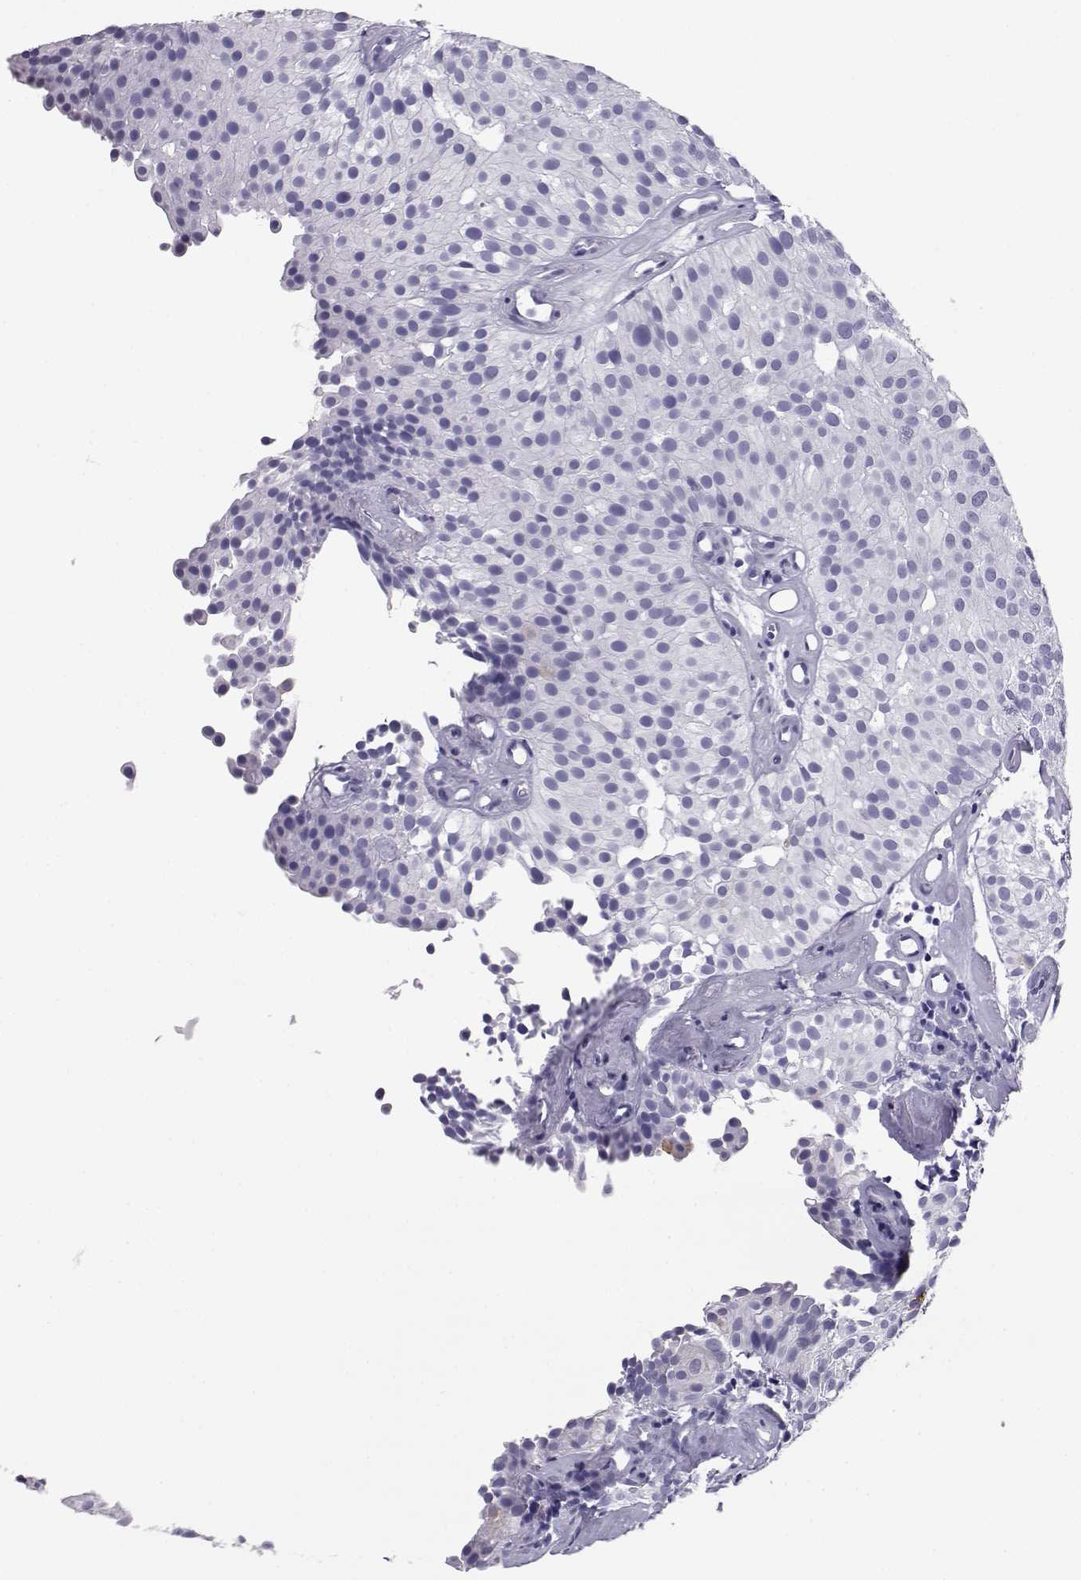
{"staining": {"intensity": "negative", "quantity": "none", "location": "none"}, "tissue": "urothelial cancer", "cell_type": "Tumor cells", "image_type": "cancer", "snomed": [{"axis": "morphology", "description": "Urothelial carcinoma, Low grade"}, {"axis": "topography", "description": "Urinary bladder"}], "caption": "There is no significant positivity in tumor cells of urothelial cancer.", "gene": "ITLN2", "patient": {"sex": "female", "age": 87}}